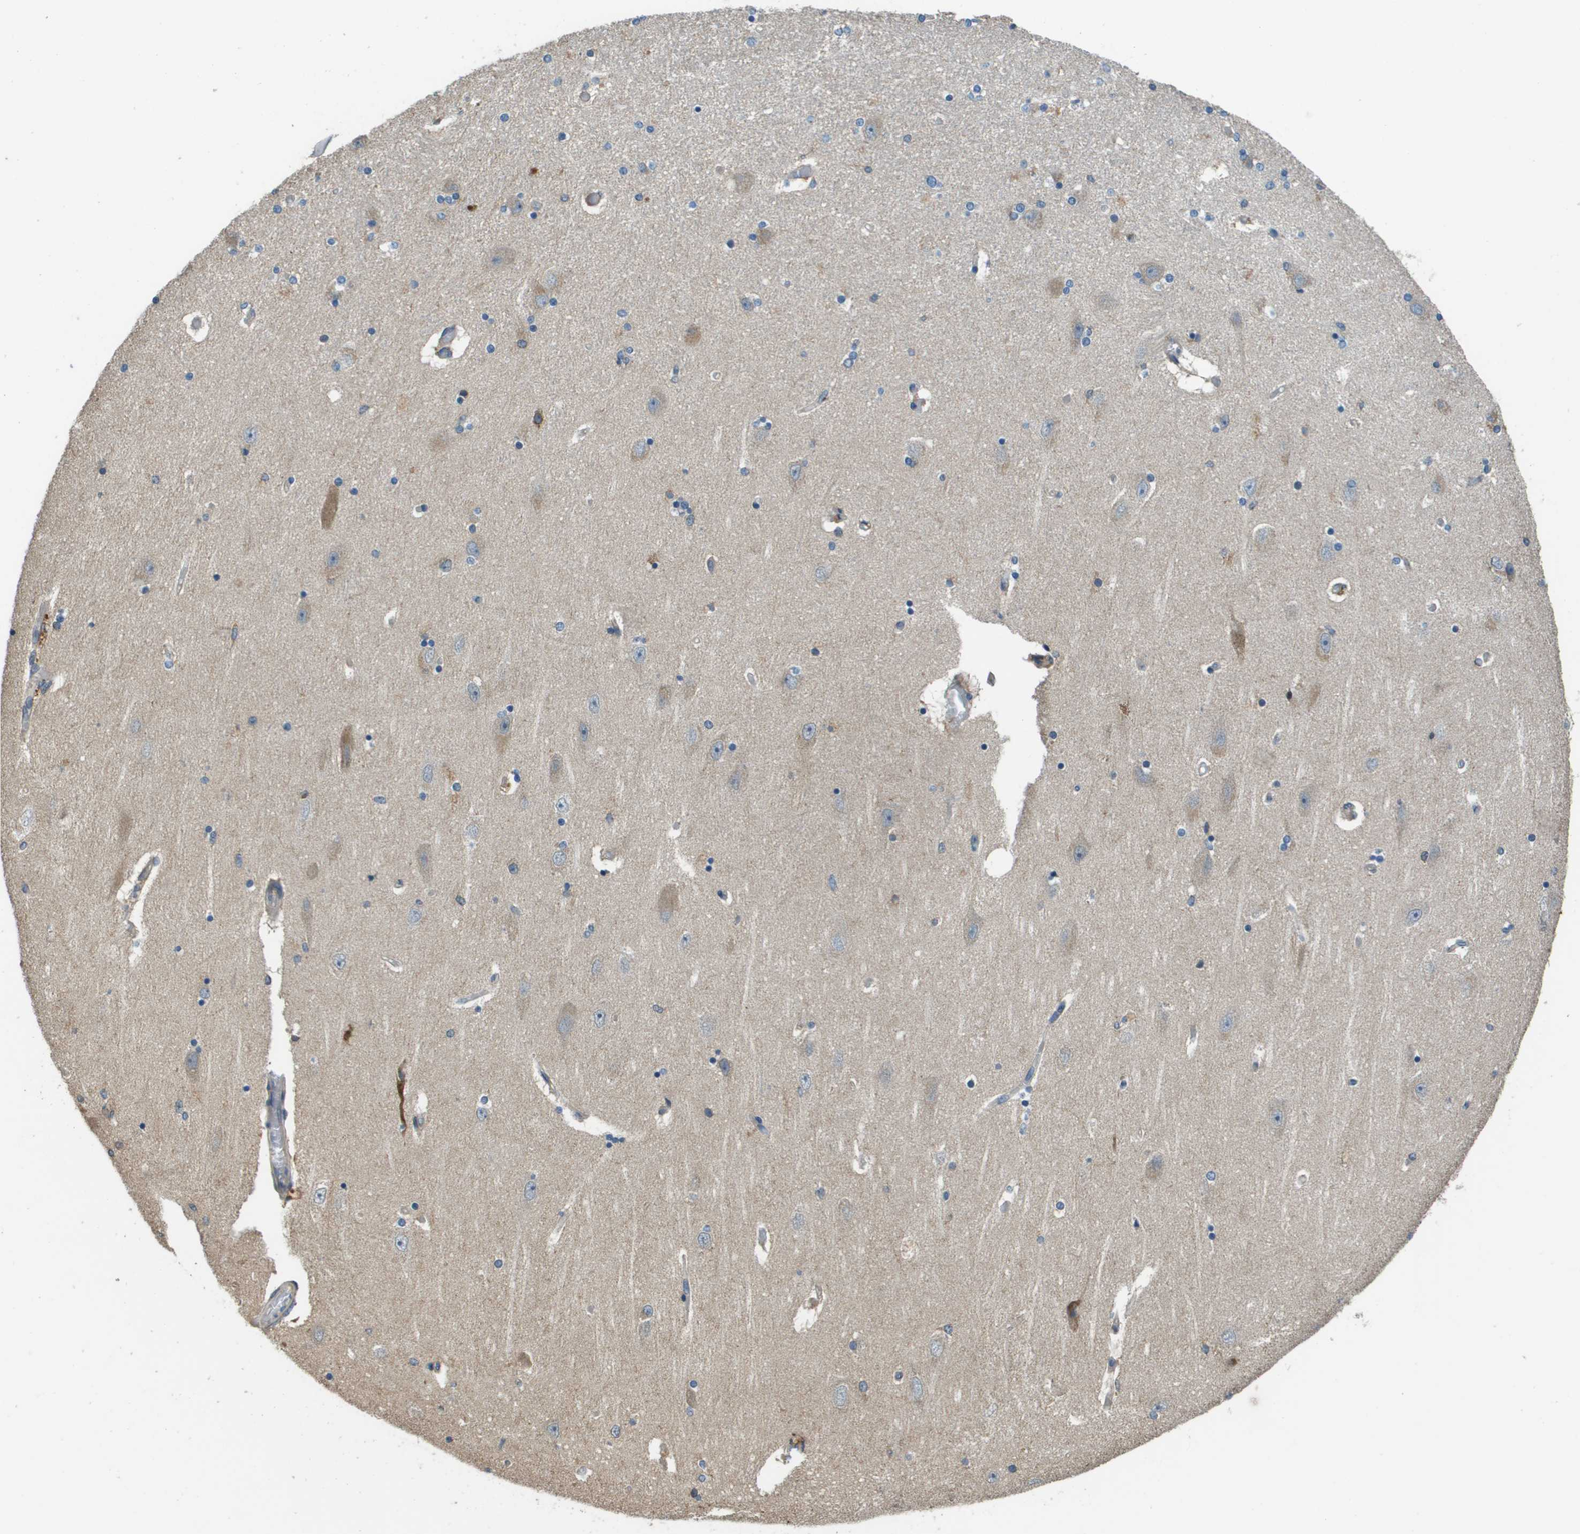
{"staining": {"intensity": "negative", "quantity": "none", "location": "none"}, "tissue": "hippocampus", "cell_type": "Glial cells", "image_type": "normal", "snomed": [{"axis": "morphology", "description": "Normal tissue, NOS"}, {"axis": "topography", "description": "Hippocampus"}], "caption": "The immunohistochemistry (IHC) histopathology image has no significant staining in glial cells of hippocampus.", "gene": "SAMSN1", "patient": {"sex": "female", "age": 54}}